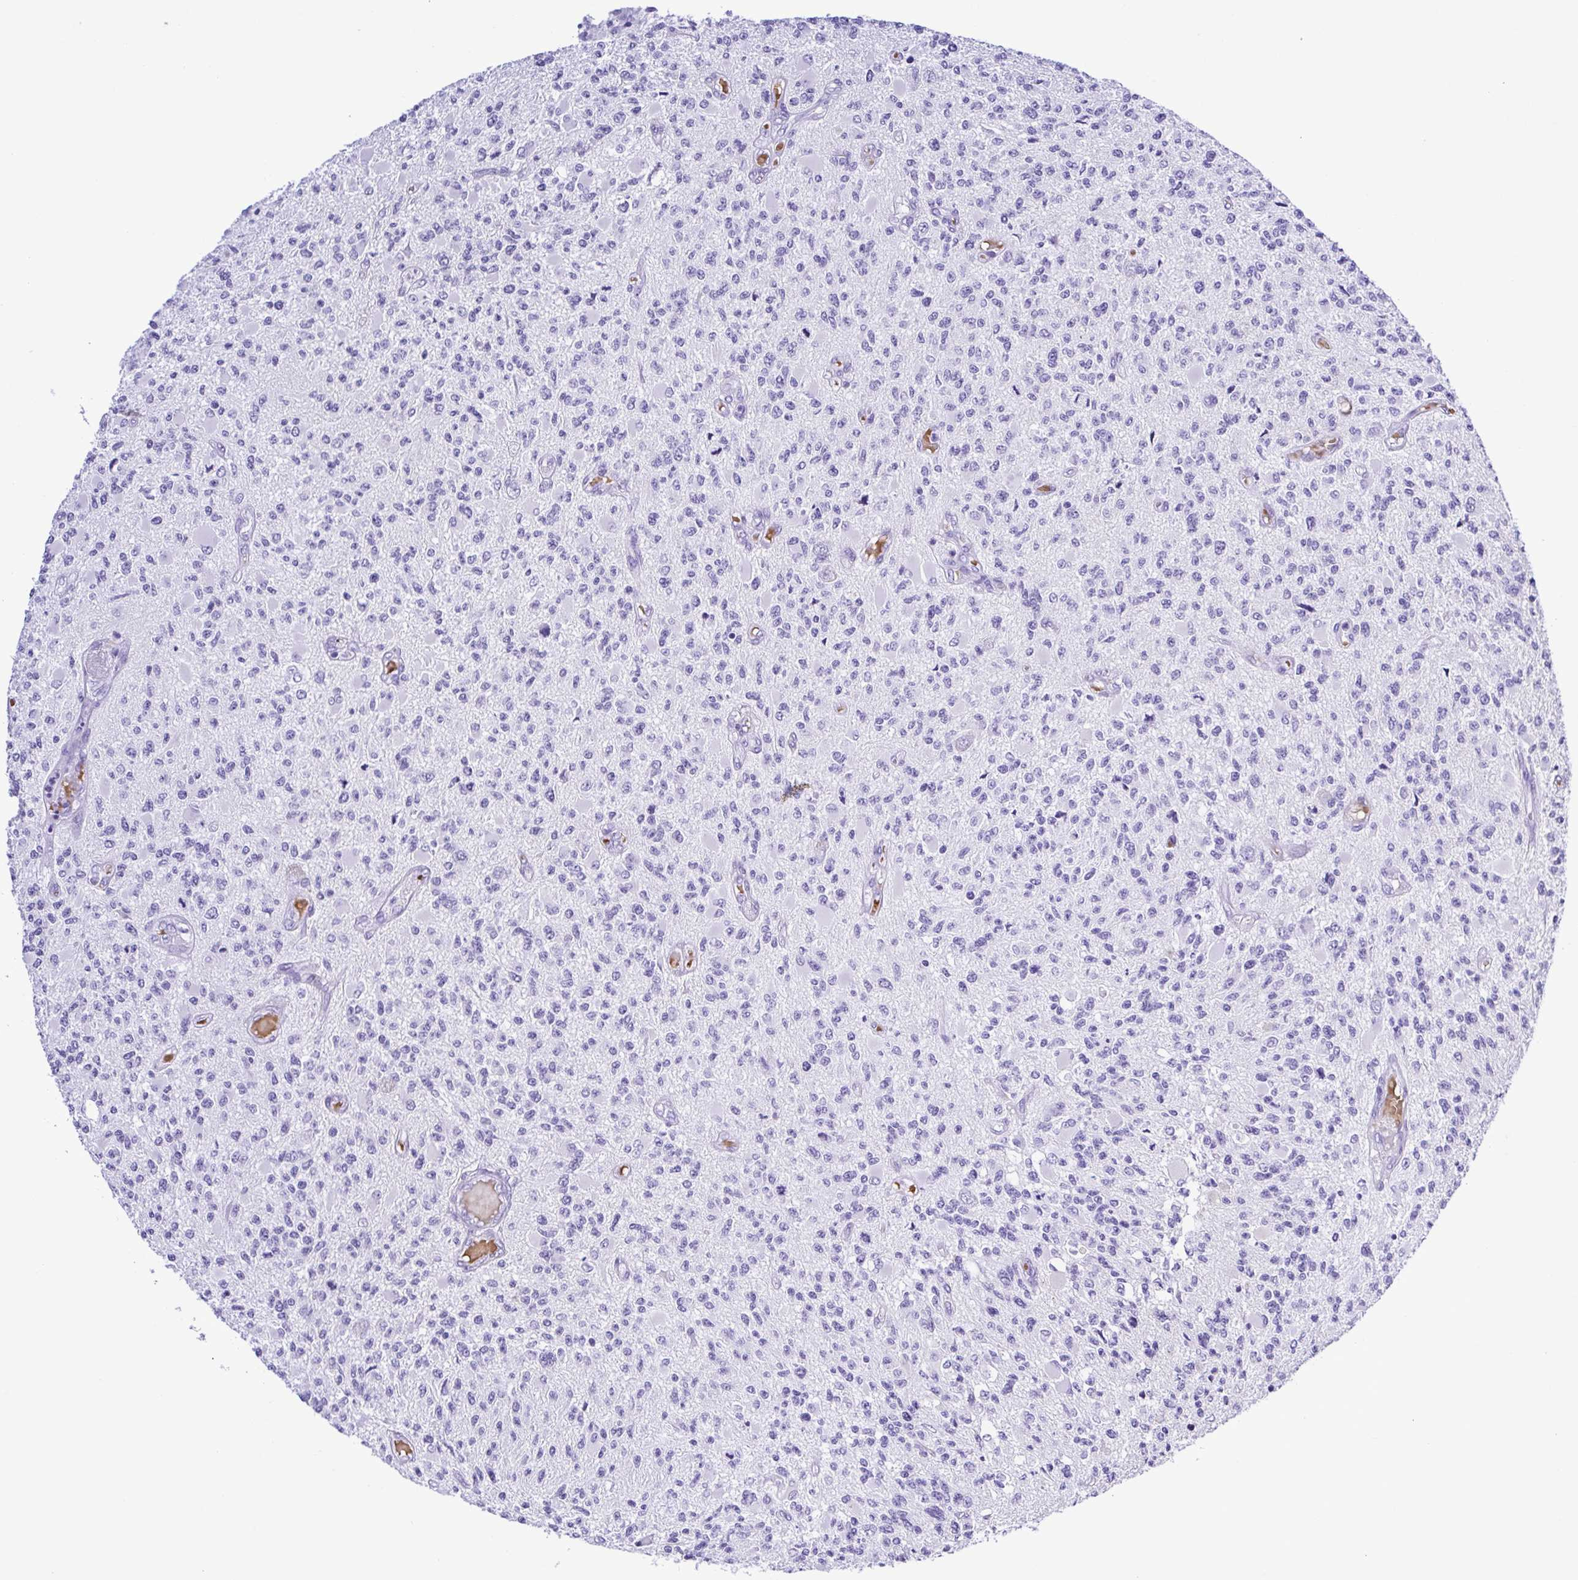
{"staining": {"intensity": "negative", "quantity": "none", "location": "none"}, "tissue": "glioma", "cell_type": "Tumor cells", "image_type": "cancer", "snomed": [{"axis": "morphology", "description": "Glioma, malignant, High grade"}, {"axis": "topography", "description": "Brain"}], "caption": "Human high-grade glioma (malignant) stained for a protein using IHC reveals no expression in tumor cells.", "gene": "SYT1", "patient": {"sex": "female", "age": 63}}